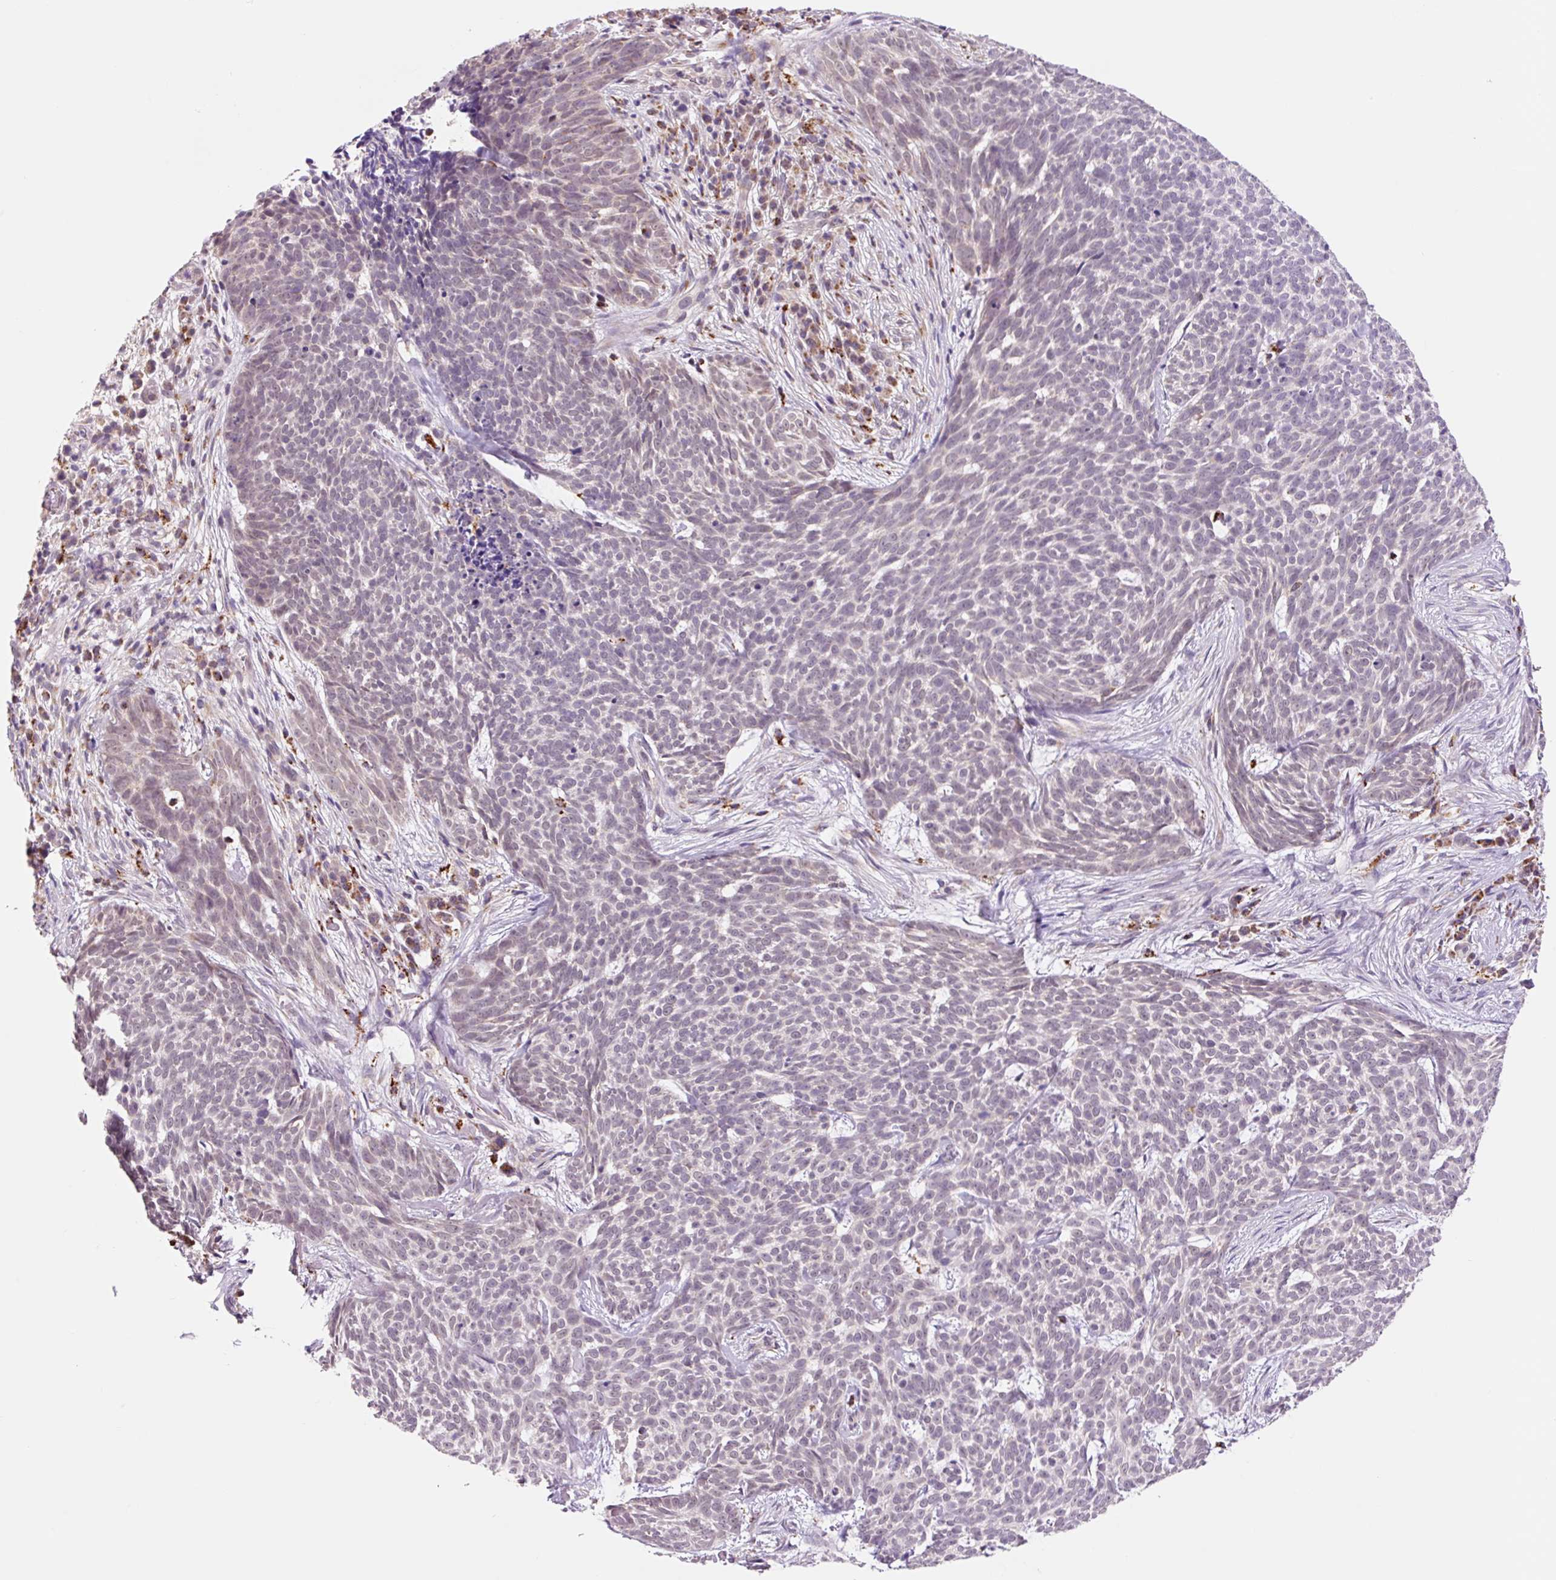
{"staining": {"intensity": "negative", "quantity": "none", "location": "none"}, "tissue": "skin cancer", "cell_type": "Tumor cells", "image_type": "cancer", "snomed": [{"axis": "morphology", "description": "Basal cell carcinoma"}, {"axis": "topography", "description": "Skin"}], "caption": "High power microscopy histopathology image of an IHC histopathology image of basal cell carcinoma (skin), revealing no significant positivity in tumor cells.", "gene": "PCK2", "patient": {"sex": "female", "age": 93}}